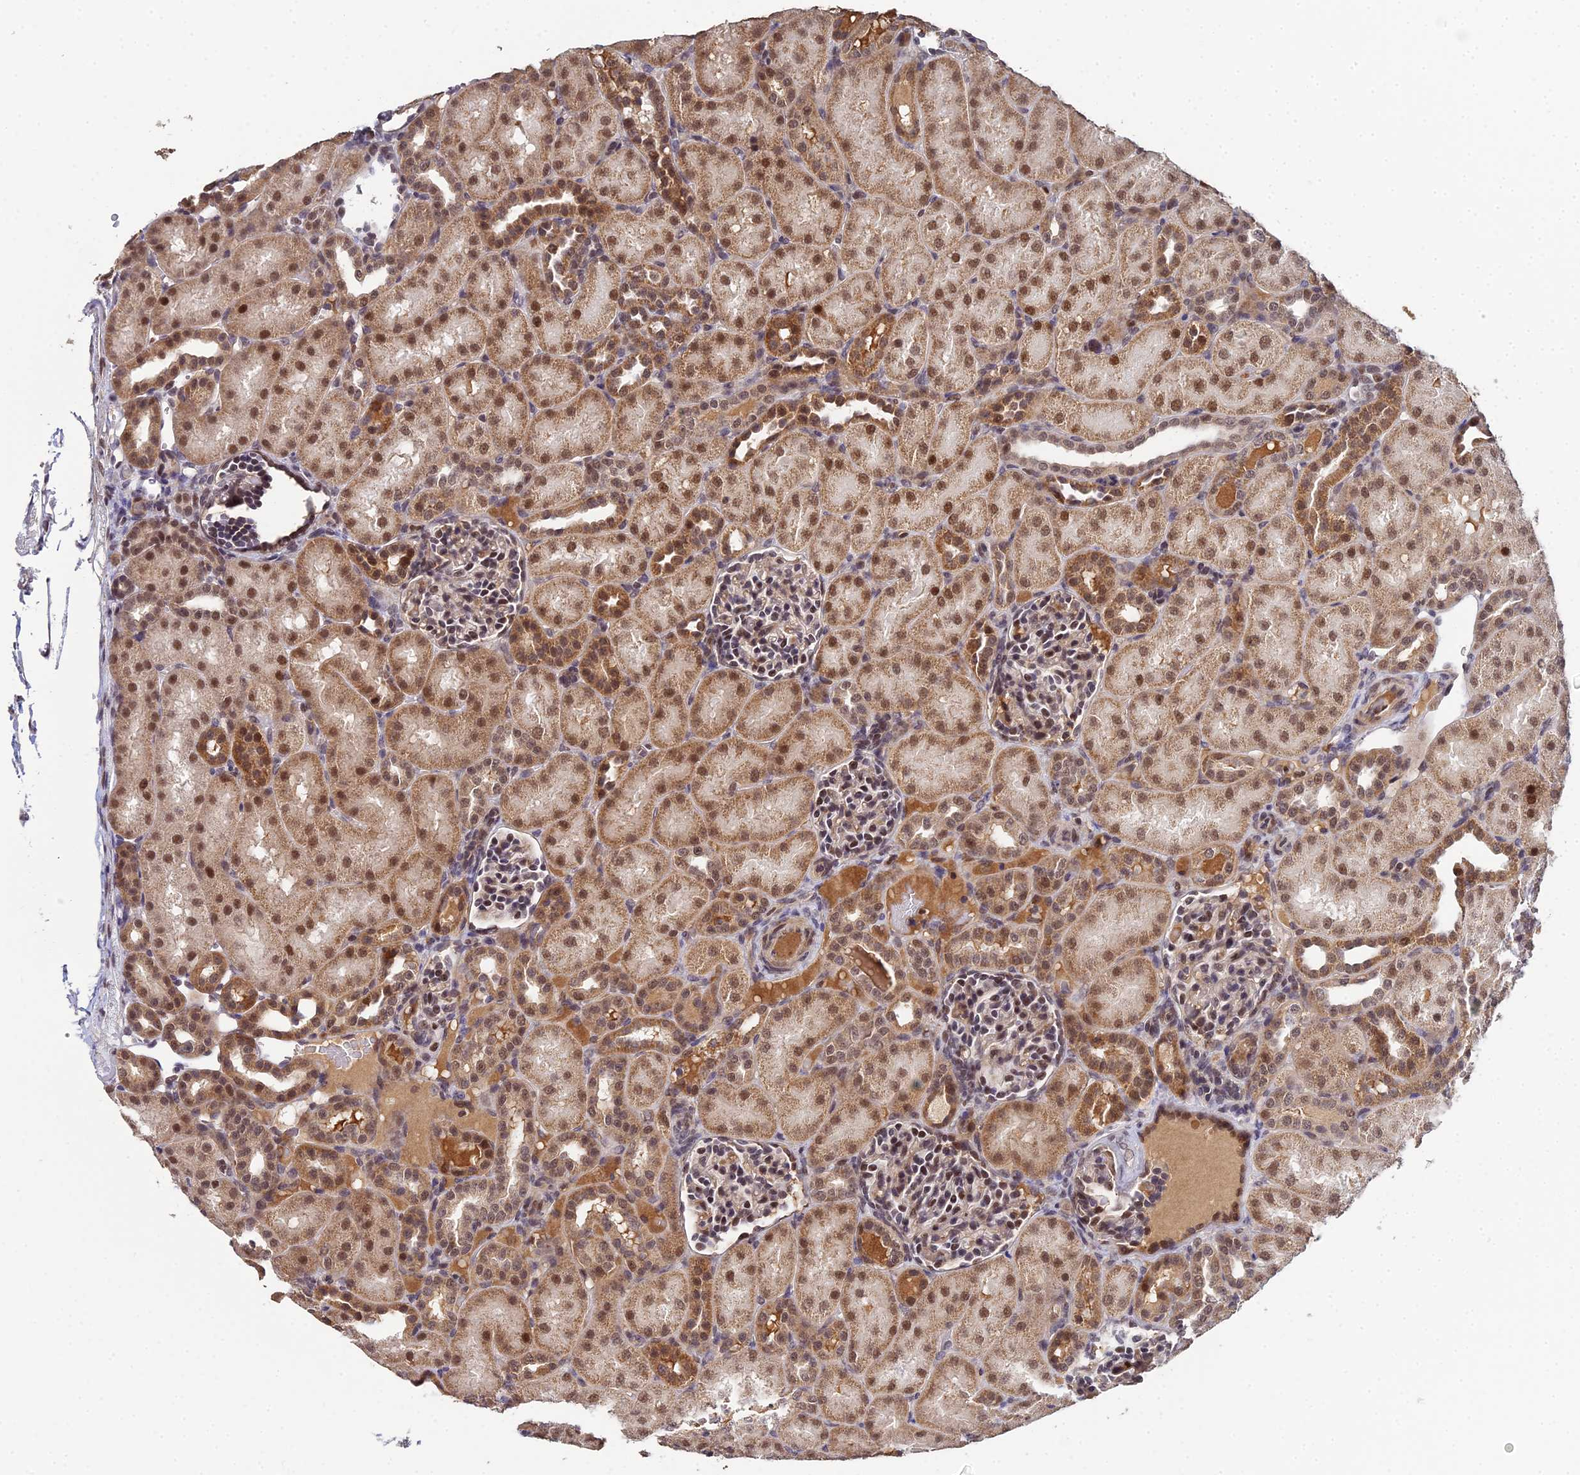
{"staining": {"intensity": "moderate", "quantity": "25%-75%", "location": "nuclear"}, "tissue": "kidney", "cell_type": "Cells in glomeruli", "image_type": "normal", "snomed": [{"axis": "morphology", "description": "Normal tissue, NOS"}, {"axis": "topography", "description": "Kidney"}], "caption": "Immunohistochemistry (IHC) image of benign kidney stained for a protein (brown), which displays medium levels of moderate nuclear staining in about 25%-75% of cells in glomeruli.", "gene": "BIVM", "patient": {"sex": "male", "age": 1}}